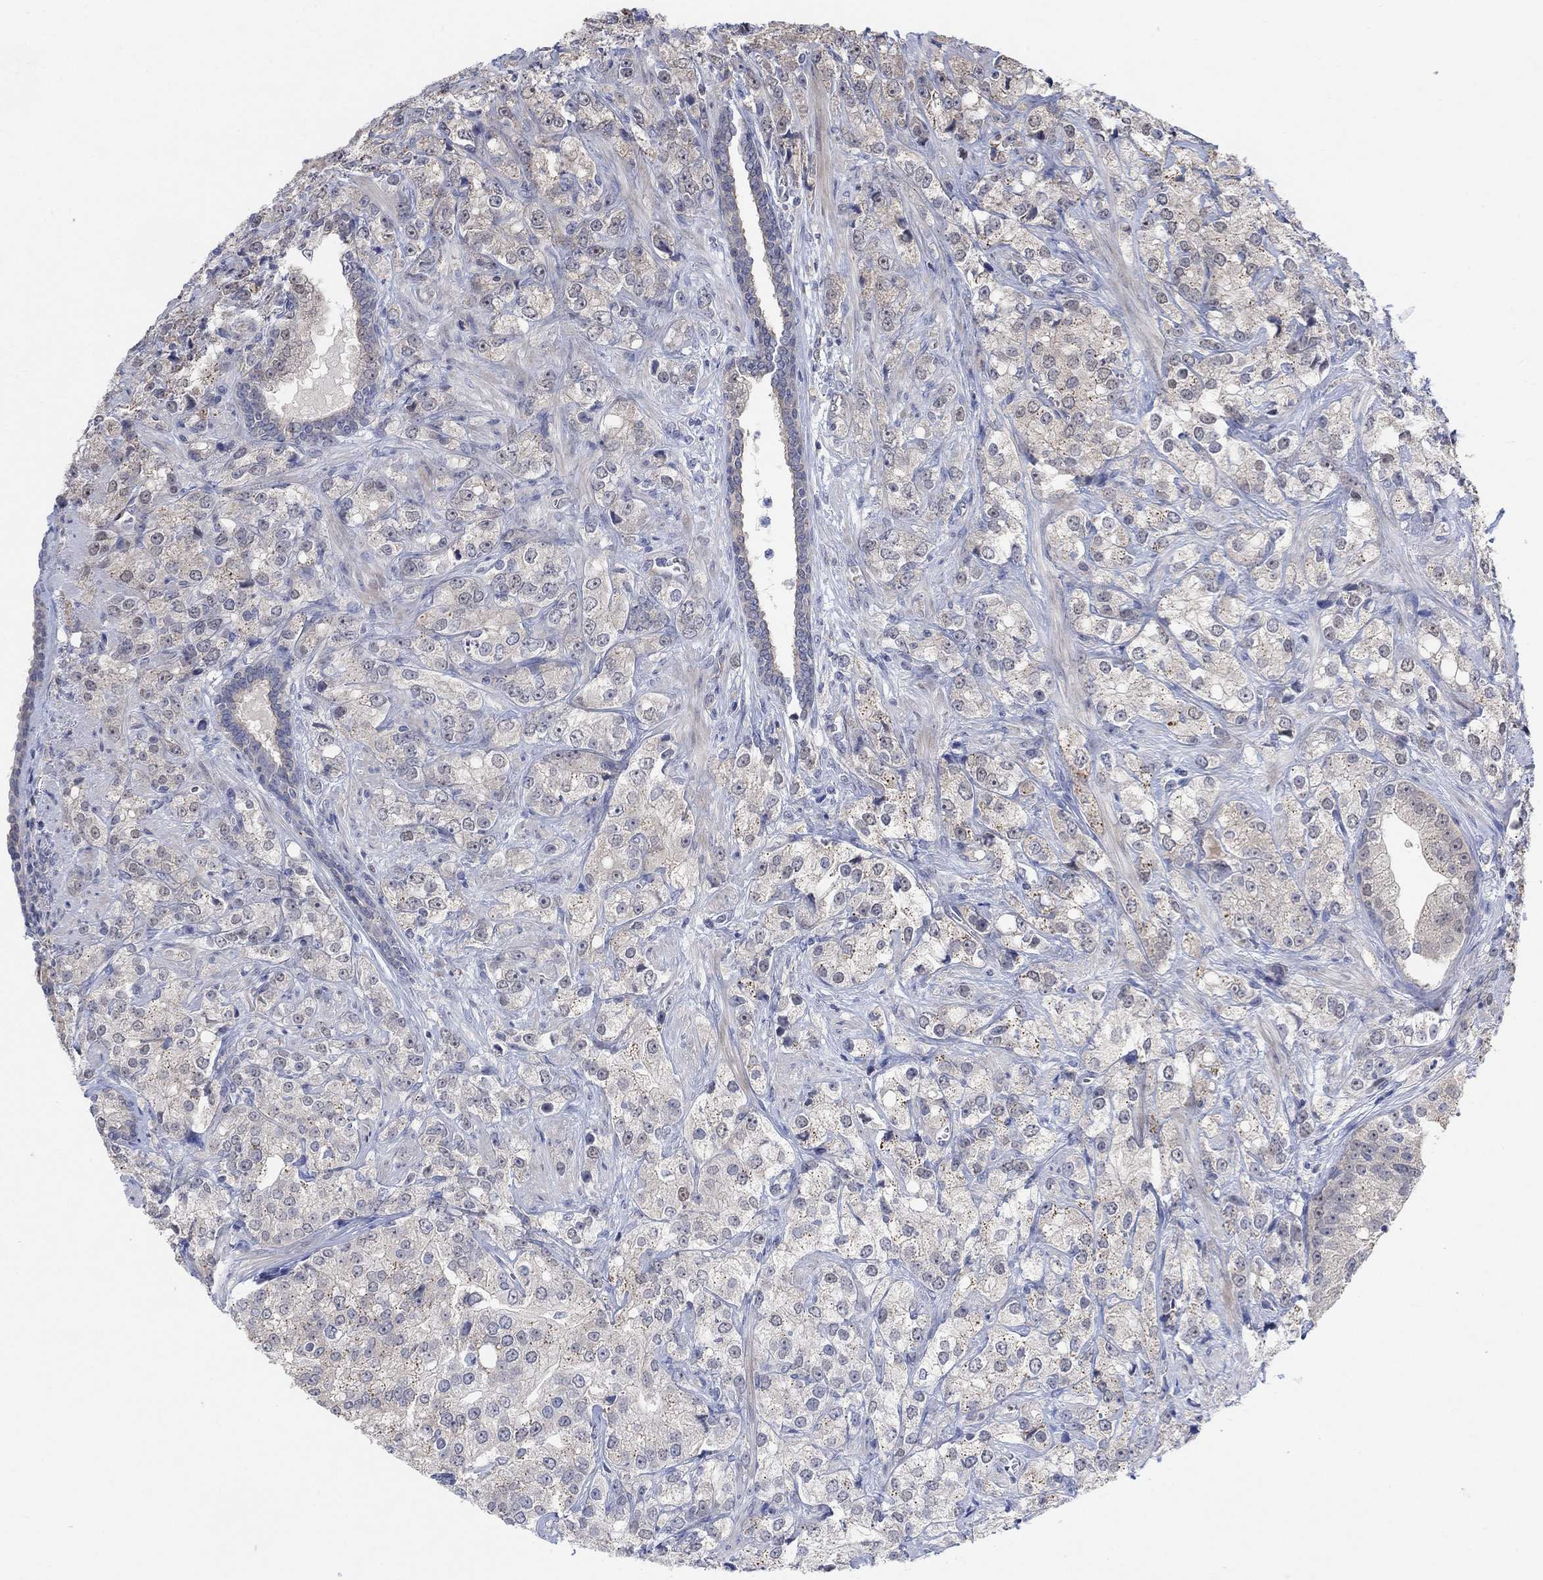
{"staining": {"intensity": "negative", "quantity": "none", "location": "none"}, "tissue": "prostate cancer", "cell_type": "Tumor cells", "image_type": "cancer", "snomed": [{"axis": "morphology", "description": "Adenocarcinoma, NOS"}, {"axis": "topography", "description": "Prostate and seminal vesicle, NOS"}, {"axis": "topography", "description": "Prostate"}], "caption": "This is an IHC histopathology image of human prostate cancer. There is no staining in tumor cells.", "gene": "CNTF", "patient": {"sex": "male", "age": 68}}